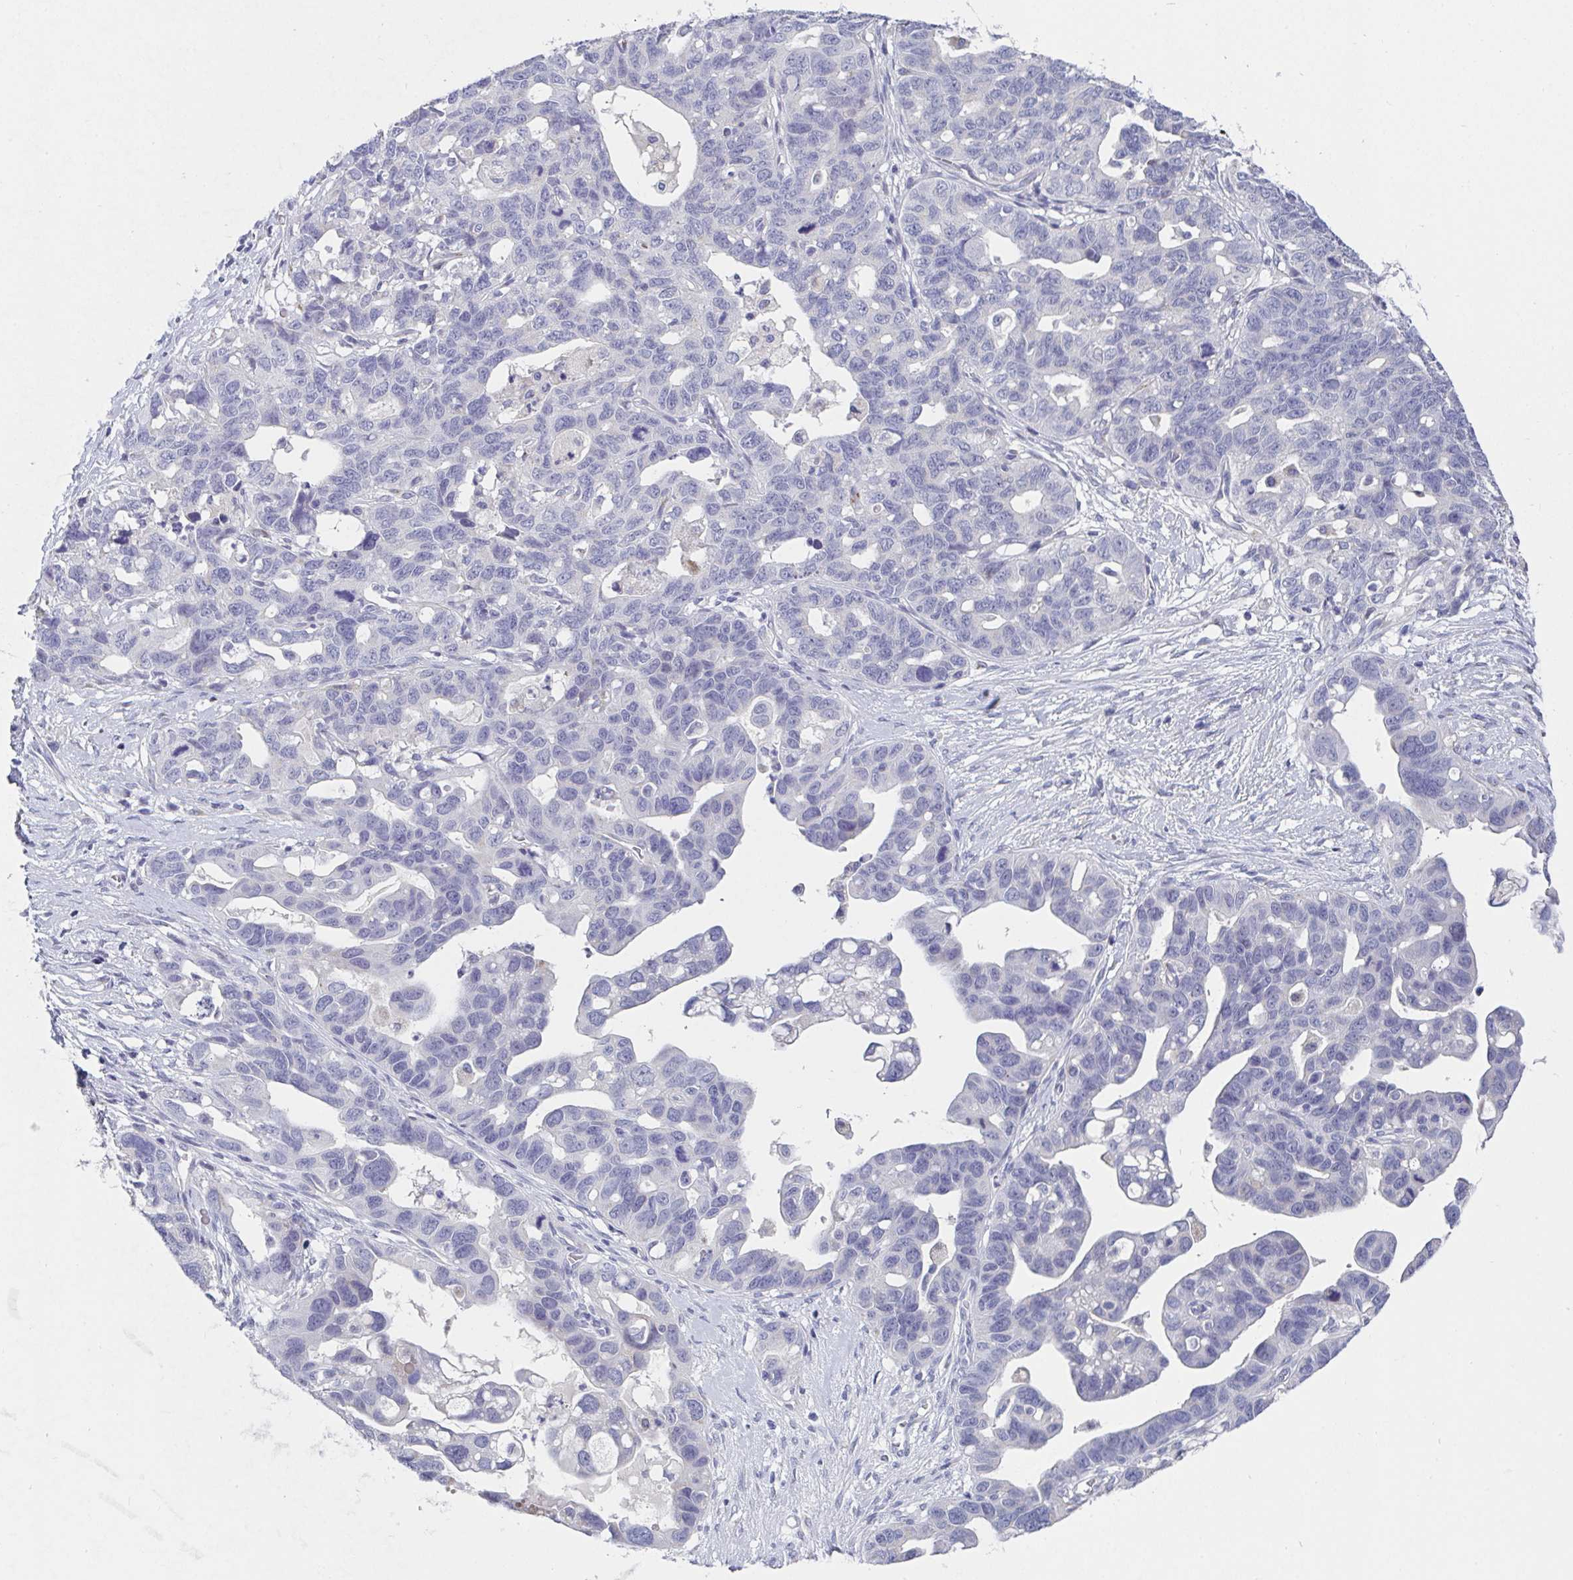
{"staining": {"intensity": "negative", "quantity": "none", "location": "none"}, "tissue": "ovarian cancer", "cell_type": "Tumor cells", "image_type": "cancer", "snomed": [{"axis": "morphology", "description": "Cystadenocarcinoma, serous, NOS"}, {"axis": "topography", "description": "Ovary"}], "caption": "IHC micrograph of ovarian cancer stained for a protein (brown), which exhibits no expression in tumor cells. Brightfield microscopy of immunohistochemistry (IHC) stained with DAB (3,3'-diaminobenzidine) (brown) and hematoxylin (blue), captured at high magnification.", "gene": "TAS2R39", "patient": {"sex": "female", "age": 69}}